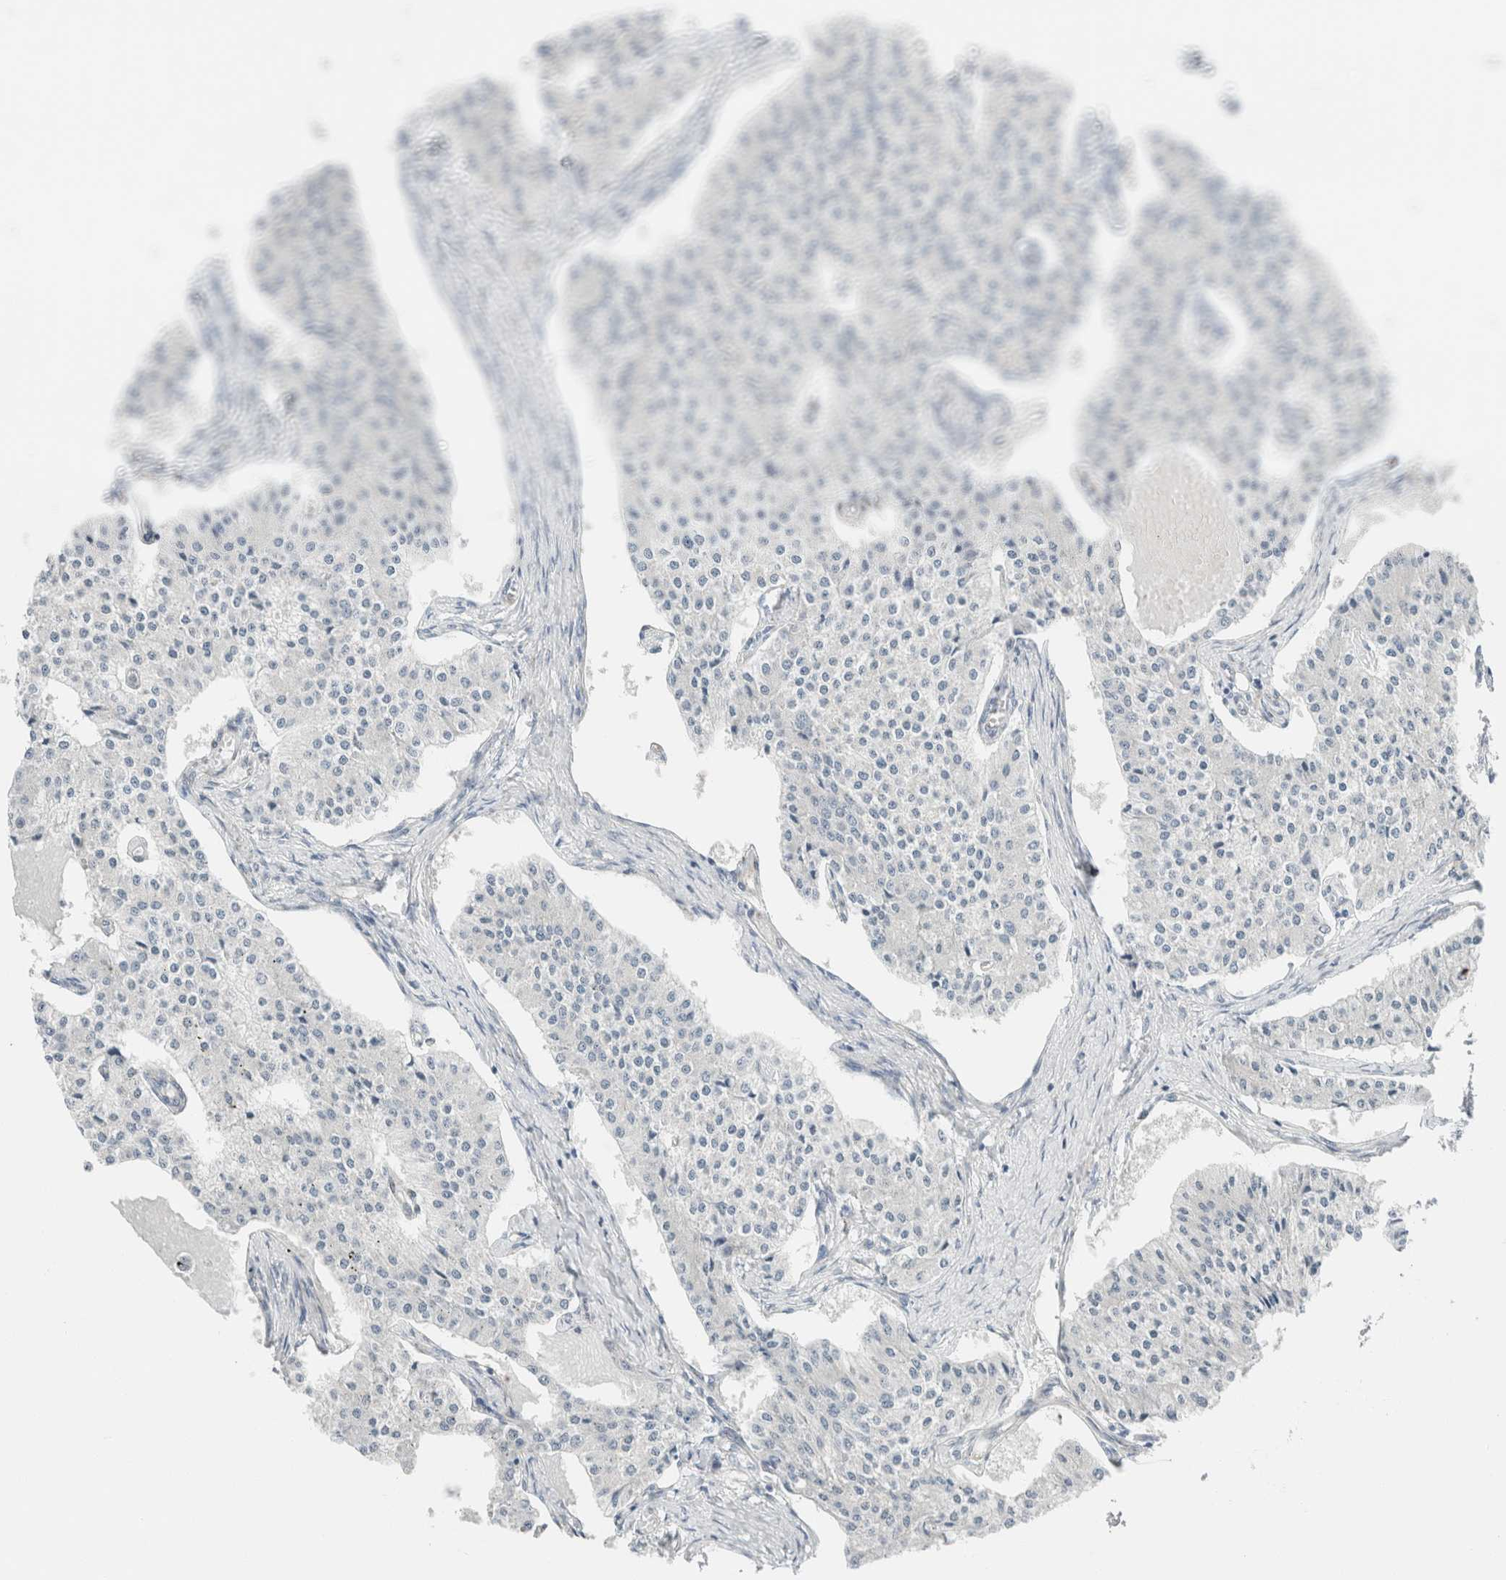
{"staining": {"intensity": "negative", "quantity": "none", "location": "none"}, "tissue": "carcinoid", "cell_type": "Tumor cells", "image_type": "cancer", "snomed": [{"axis": "morphology", "description": "Carcinoid, malignant, NOS"}, {"axis": "topography", "description": "Colon"}], "caption": "DAB immunohistochemical staining of carcinoid reveals no significant staining in tumor cells.", "gene": "CASC3", "patient": {"sex": "female", "age": 52}}